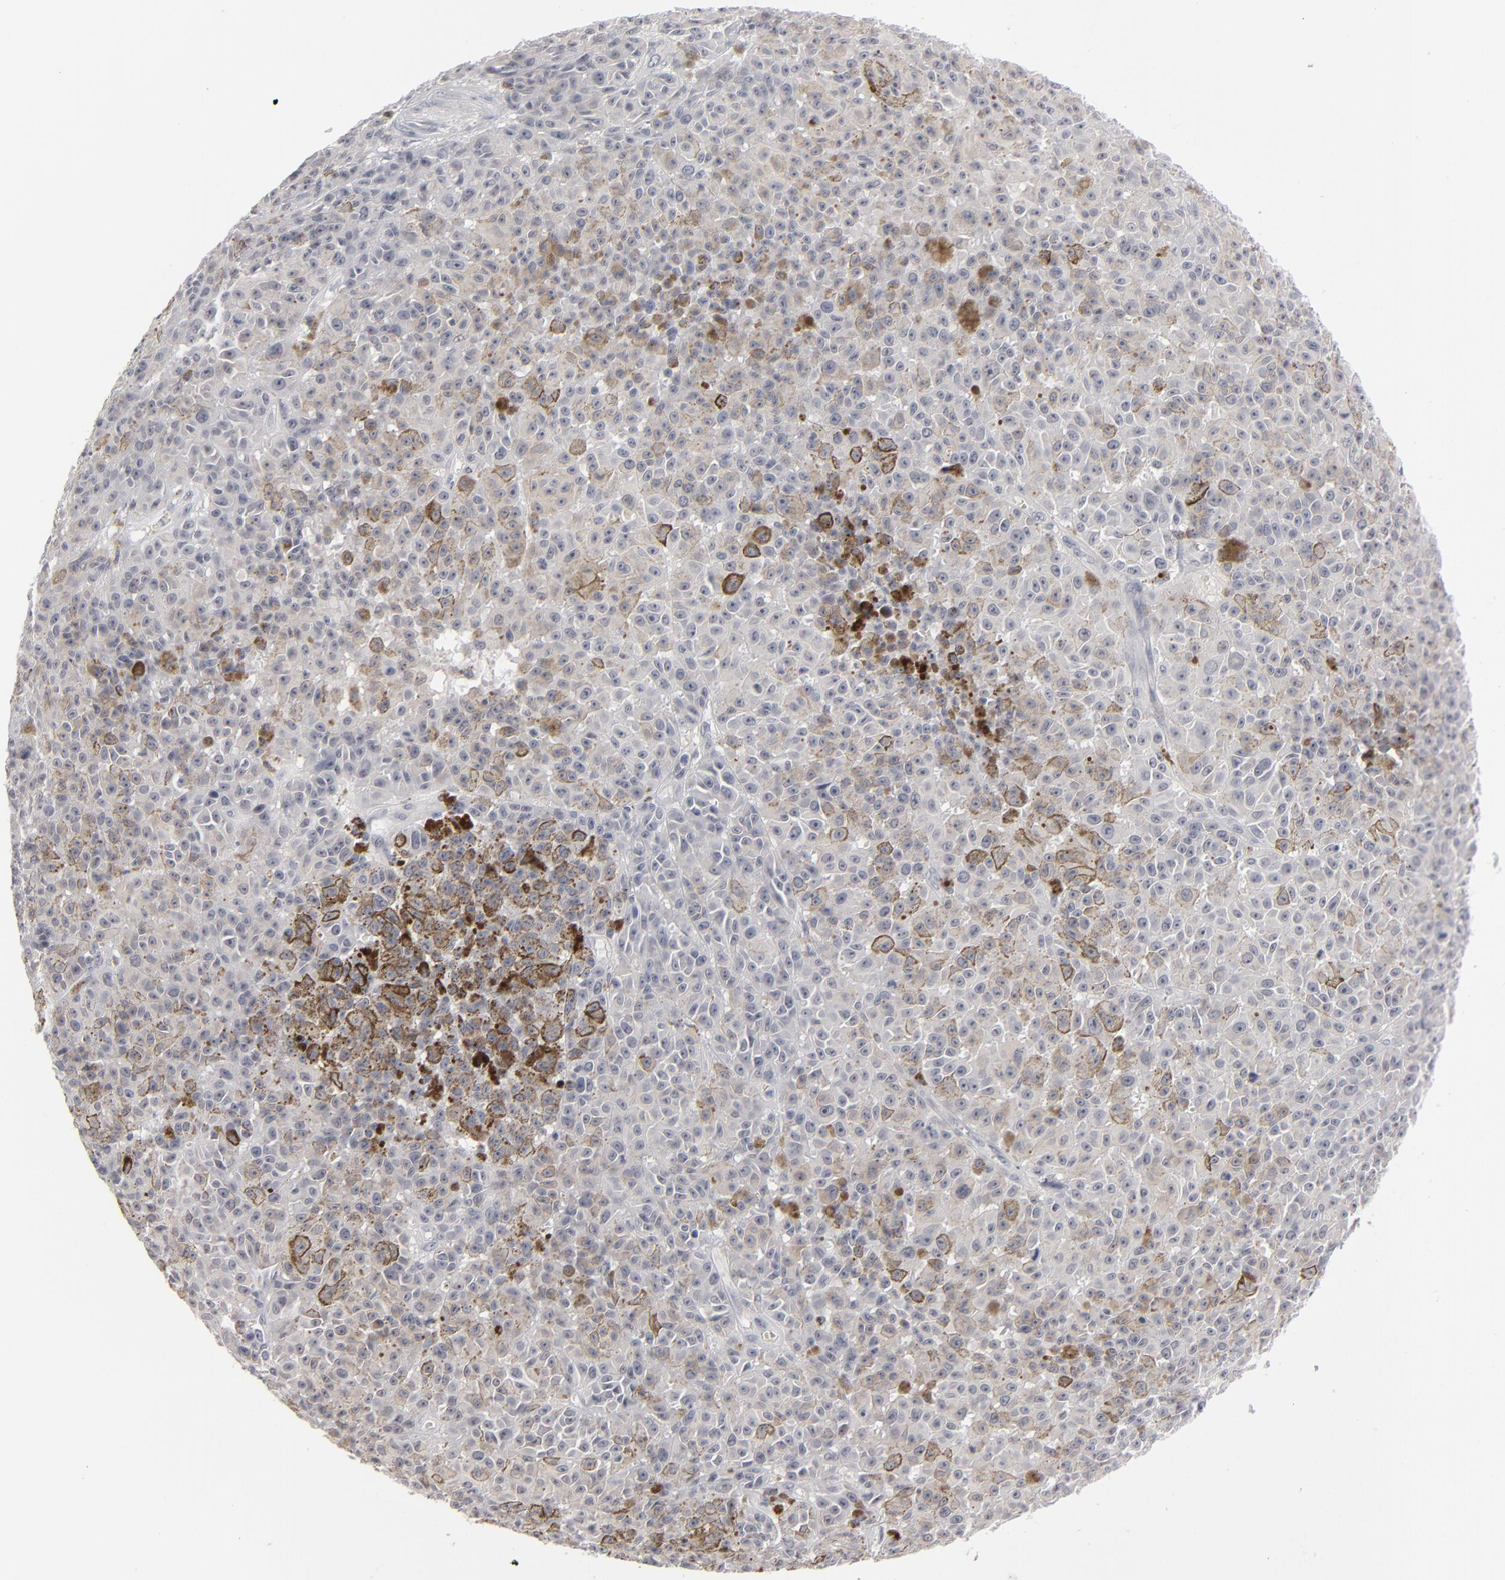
{"staining": {"intensity": "negative", "quantity": "none", "location": "none"}, "tissue": "melanoma", "cell_type": "Tumor cells", "image_type": "cancer", "snomed": [{"axis": "morphology", "description": "Malignant melanoma, NOS"}, {"axis": "topography", "description": "Skin"}], "caption": "High power microscopy micrograph of an immunohistochemistry micrograph of malignant melanoma, revealing no significant expression in tumor cells. Nuclei are stained in blue.", "gene": "KIAA1210", "patient": {"sex": "male", "age": 64}}